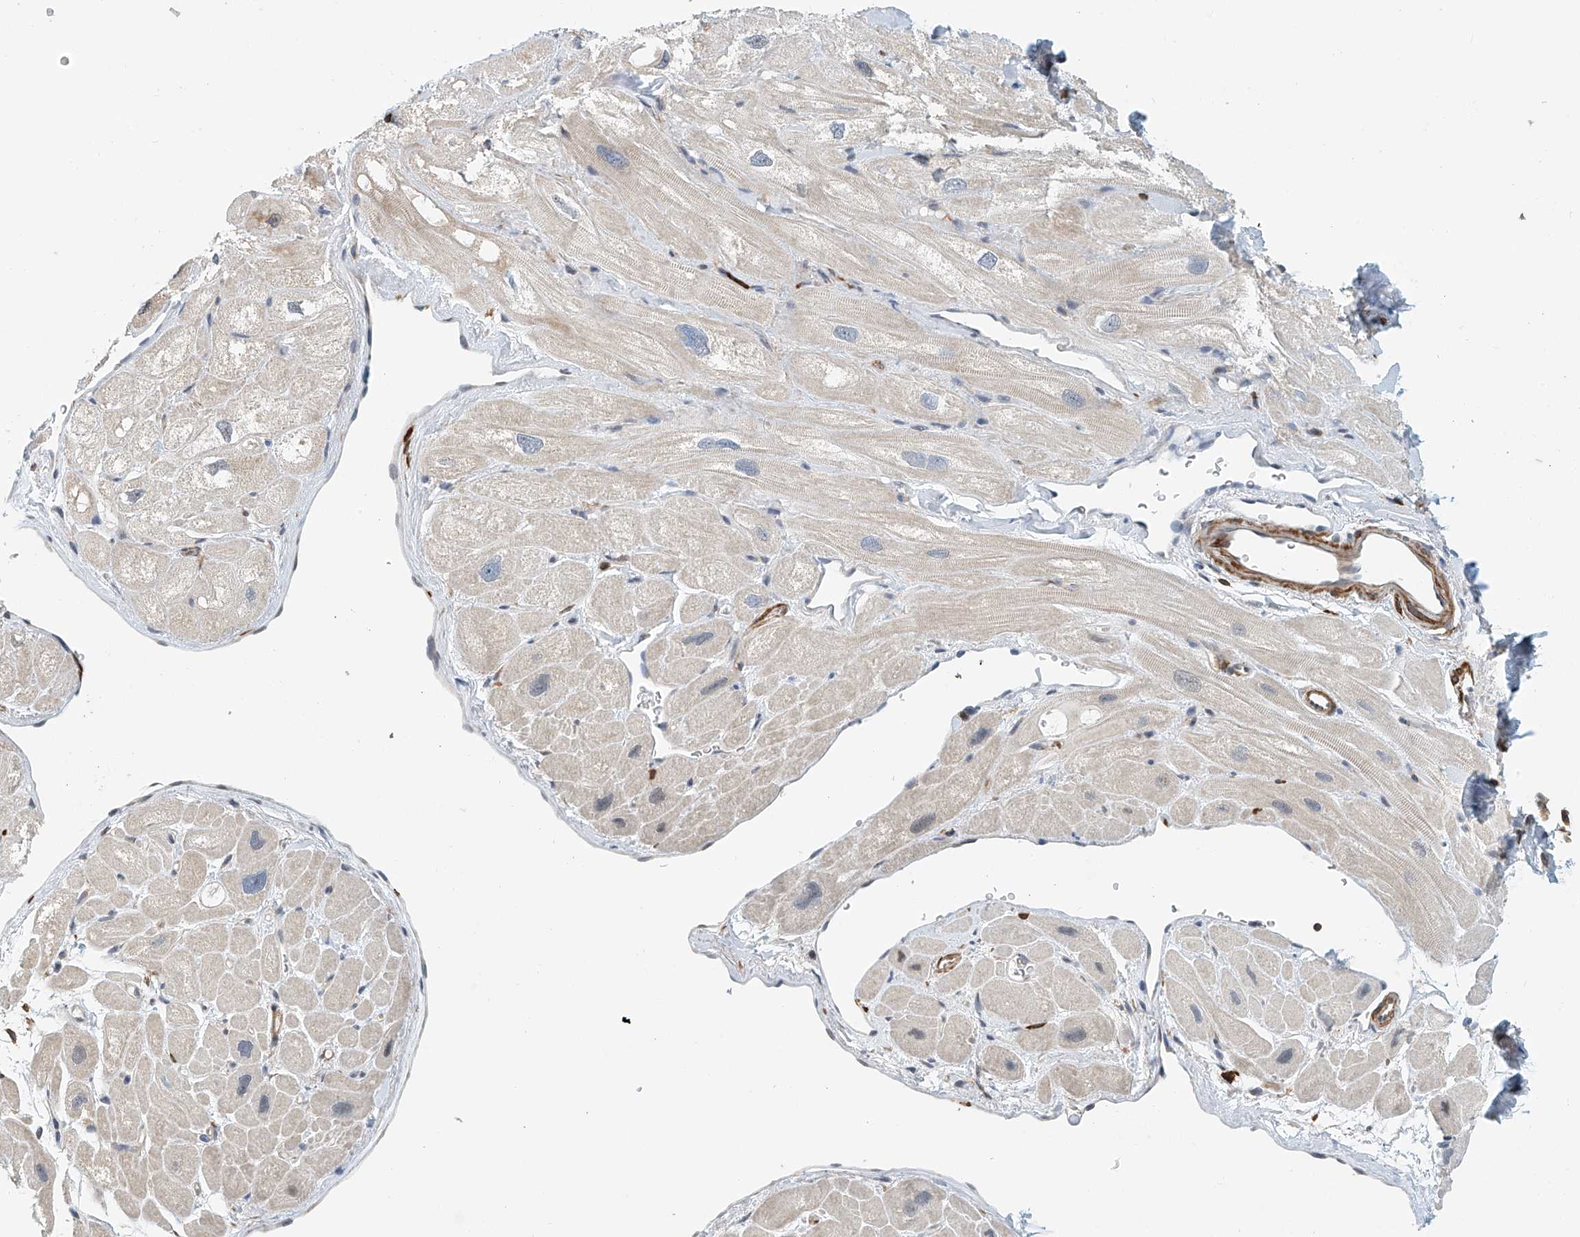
{"staining": {"intensity": "weak", "quantity": "25%-75%", "location": "cytoplasmic/membranous"}, "tissue": "heart muscle", "cell_type": "Cardiomyocytes", "image_type": "normal", "snomed": [{"axis": "morphology", "description": "Normal tissue, NOS"}, {"axis": "topography", "description": "Heart"}], "caption": "Weak cytoplasmic/membranous expression for a protein is seen in approximately 25%-75% of cardiomyocytes of normal heart muscle using immunohistochemistry (IHC).", "gene": "MICAL1", "patient": {"sex": "male", "age": 49}}